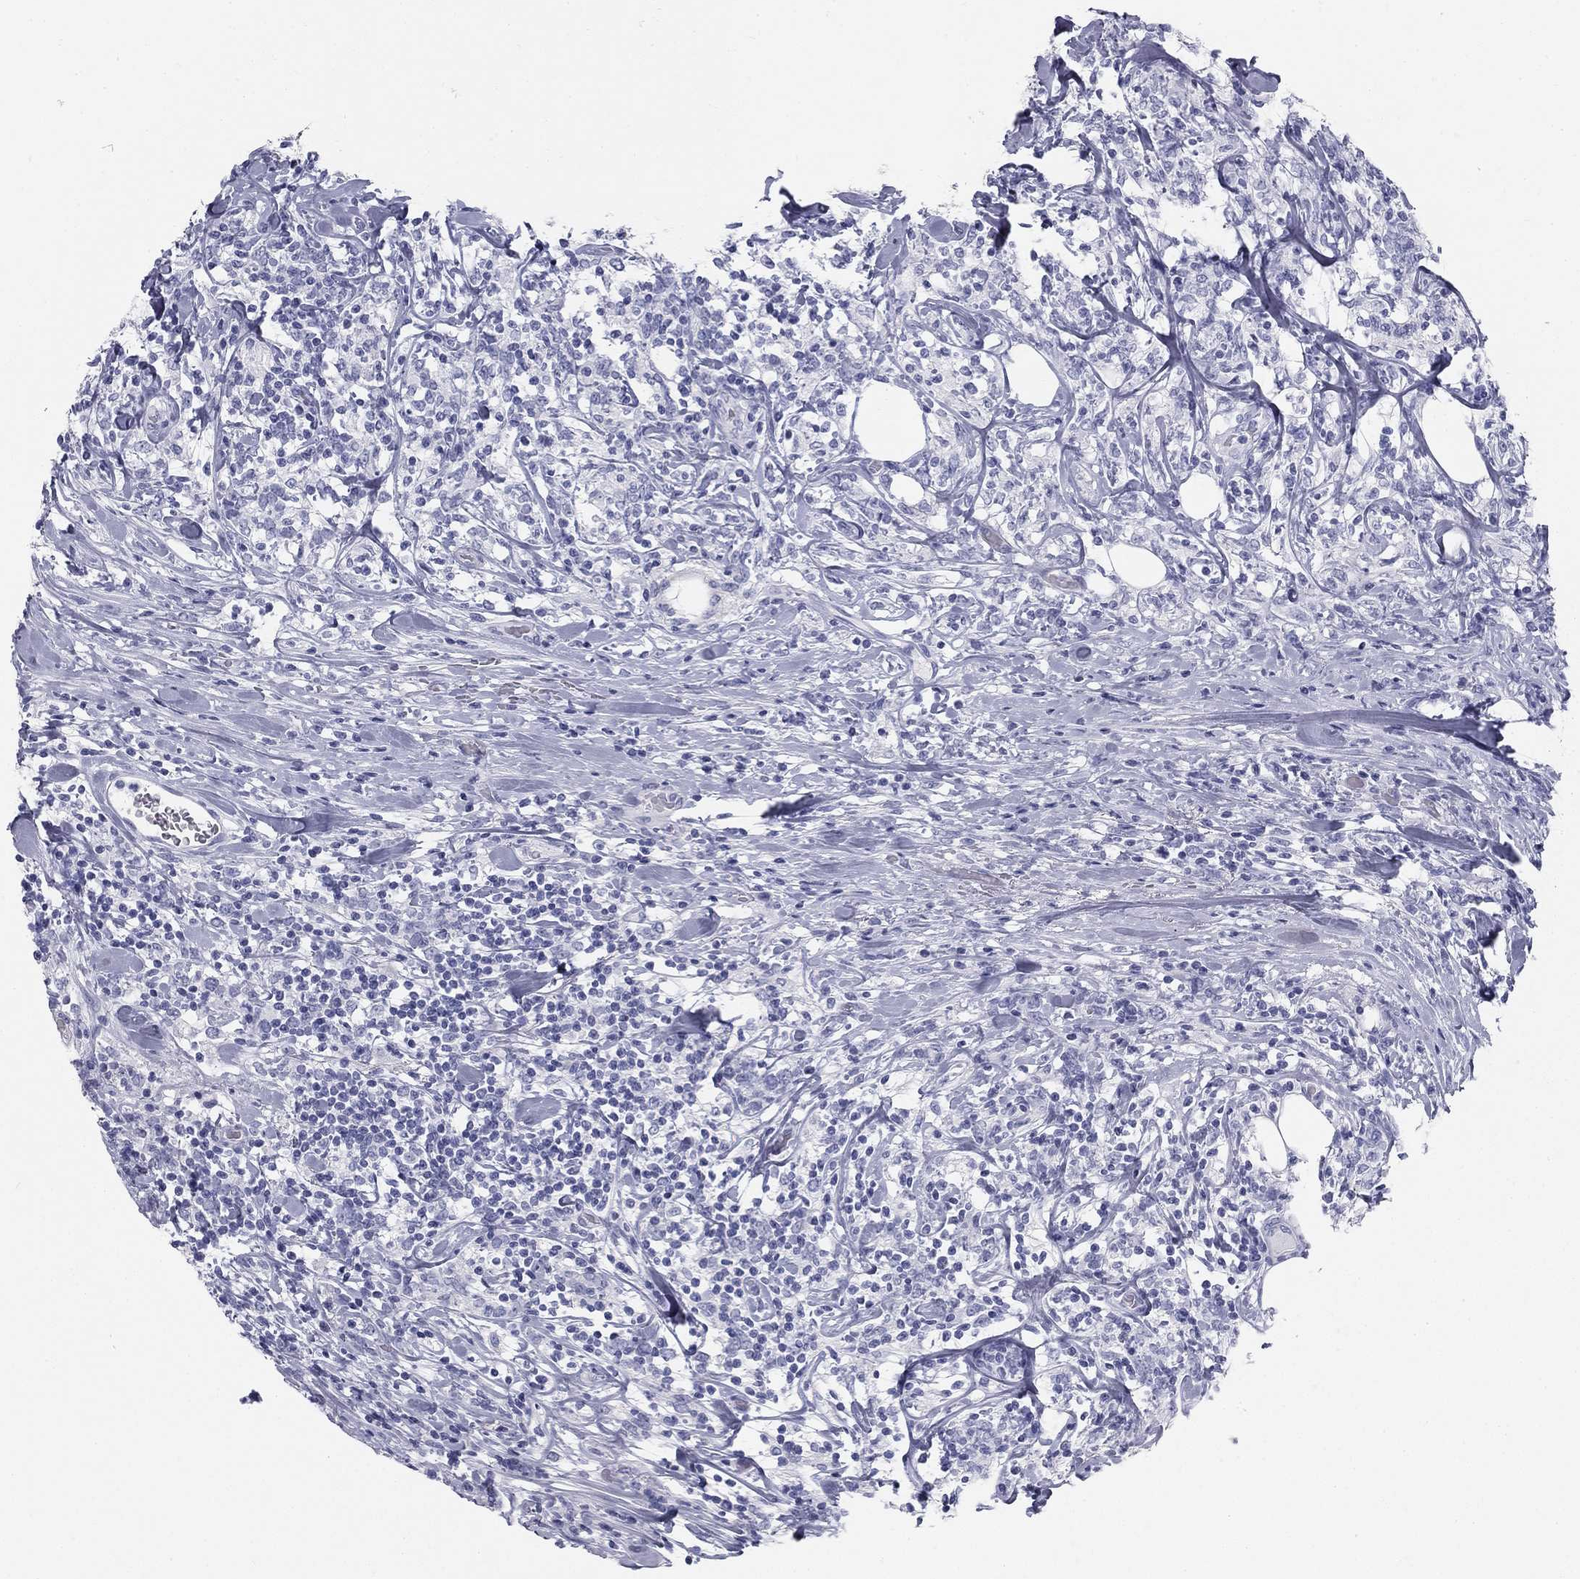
{"staining": {"intensity": "negative", "quantity": "none", "location": "none"}, "tissue": "lymphoma", "cell_type": "Tumor cells", "image_type": "cancer", "snomed": [{"axis": "morphology", "description": "Malignant lymphoma, non-Hodgkin's type, High grade"}, {"axis": "topography", "description": "Lymph node"}], "caption": "IHC photomicrograph of human malignant lymphoma, non-Hodgkin's type (high-grade) stained for a protein (brown), which demonstrates no expression in tumor cells.", "gene": "SULT2B1", "patient": {"sex": "female", "age": 84}}